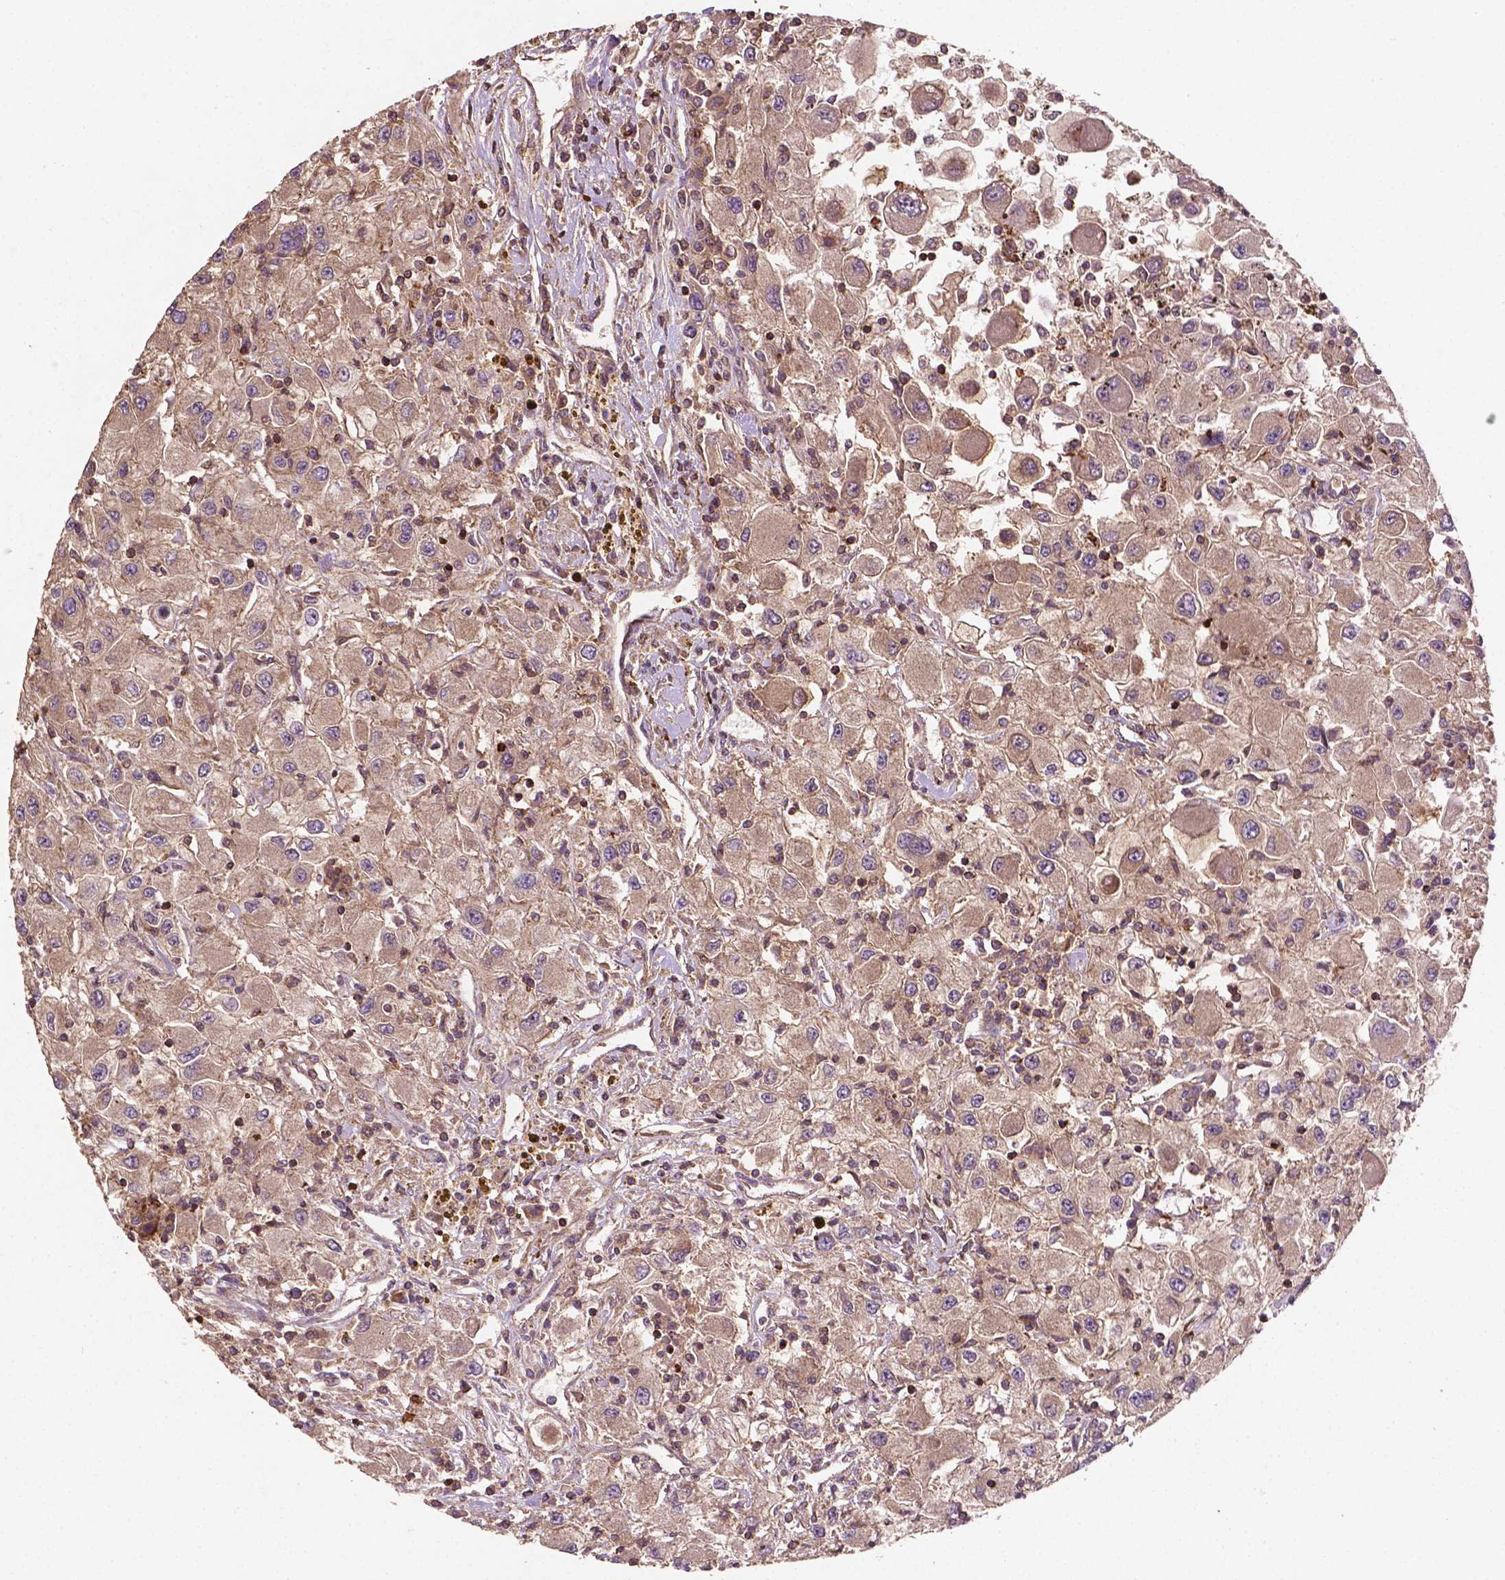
{"staining": {"intensity": "weak", "quantity": ">75%", "location": "cytoplasmic/membranous"}, "tissue": "renal cancer", "cell_type": "Tumor cells", "image_type": "cancer", "snomed": [{"axis": "morphology", "description": "Adenocarcinoma, NOS"}, {"axis": "topography", "description": "Kidney"}], "caption": "Immunohistochemistry micrograph of human renal cancer (adenocarcinoma) stained for a protein (brown), which displays low levels of weak cytoplasmic/membranous positivity in about >75% of tumor cells.", "gene": "ZMYND19", "patient": {"sex": "female", "age": 67}}